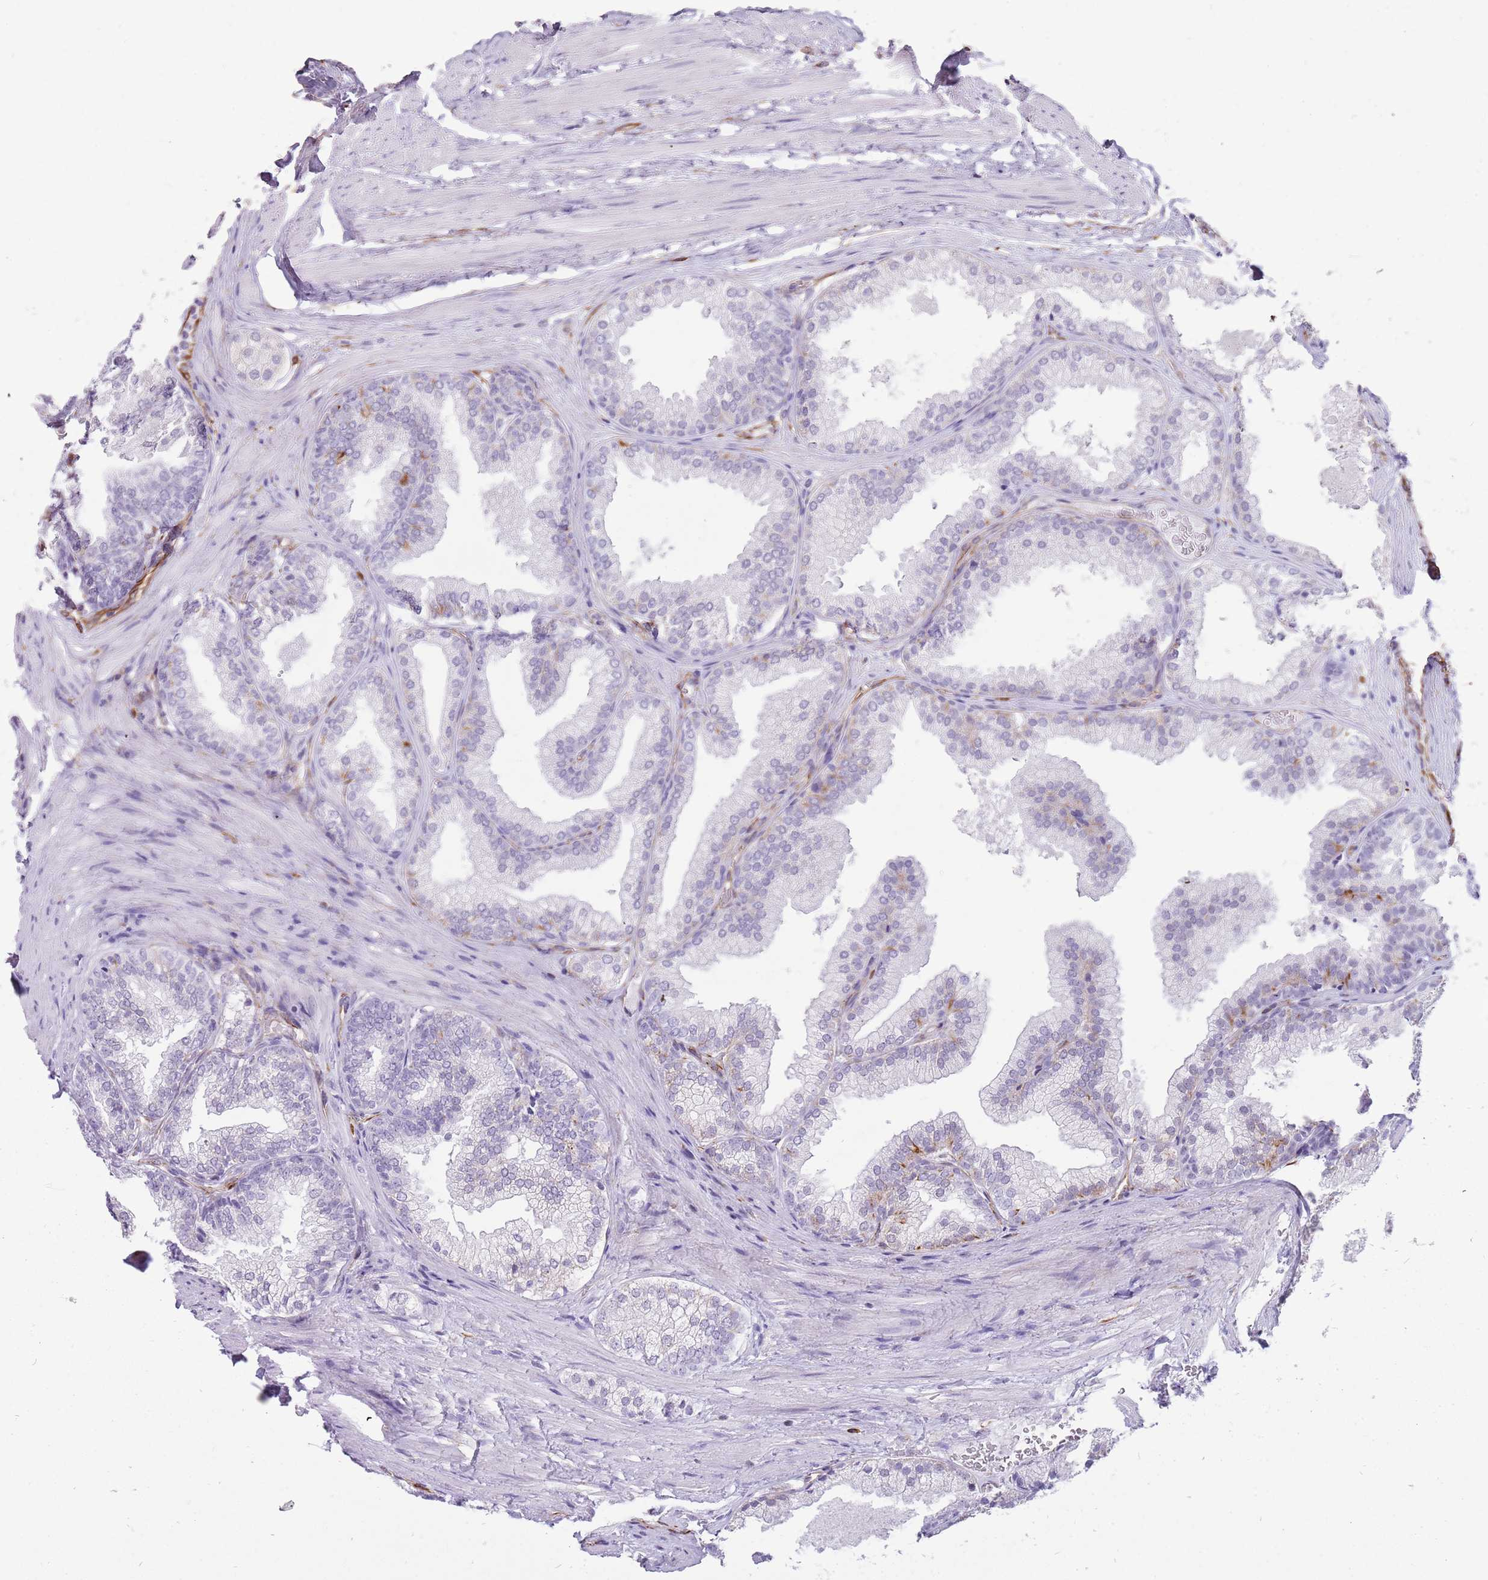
{"staining": {"intensity": "negative", "quantity": "none", "location": "none"}, "tissue": "prostate", "cell_type": "Glandular cells", "image_type": "normal", "snomed": [{"axis": "morphology", "description": "Normal tissue, NOS"}, {"axis": "topography", "description": "Prostate"}], "caption": "IHC micrograph of benign prostate stained for a protein (brown), which exhibits no positivity in glandular cells.", "gene": "ENSG00000271254", "patient": {"sex": "male", "age": 76}}